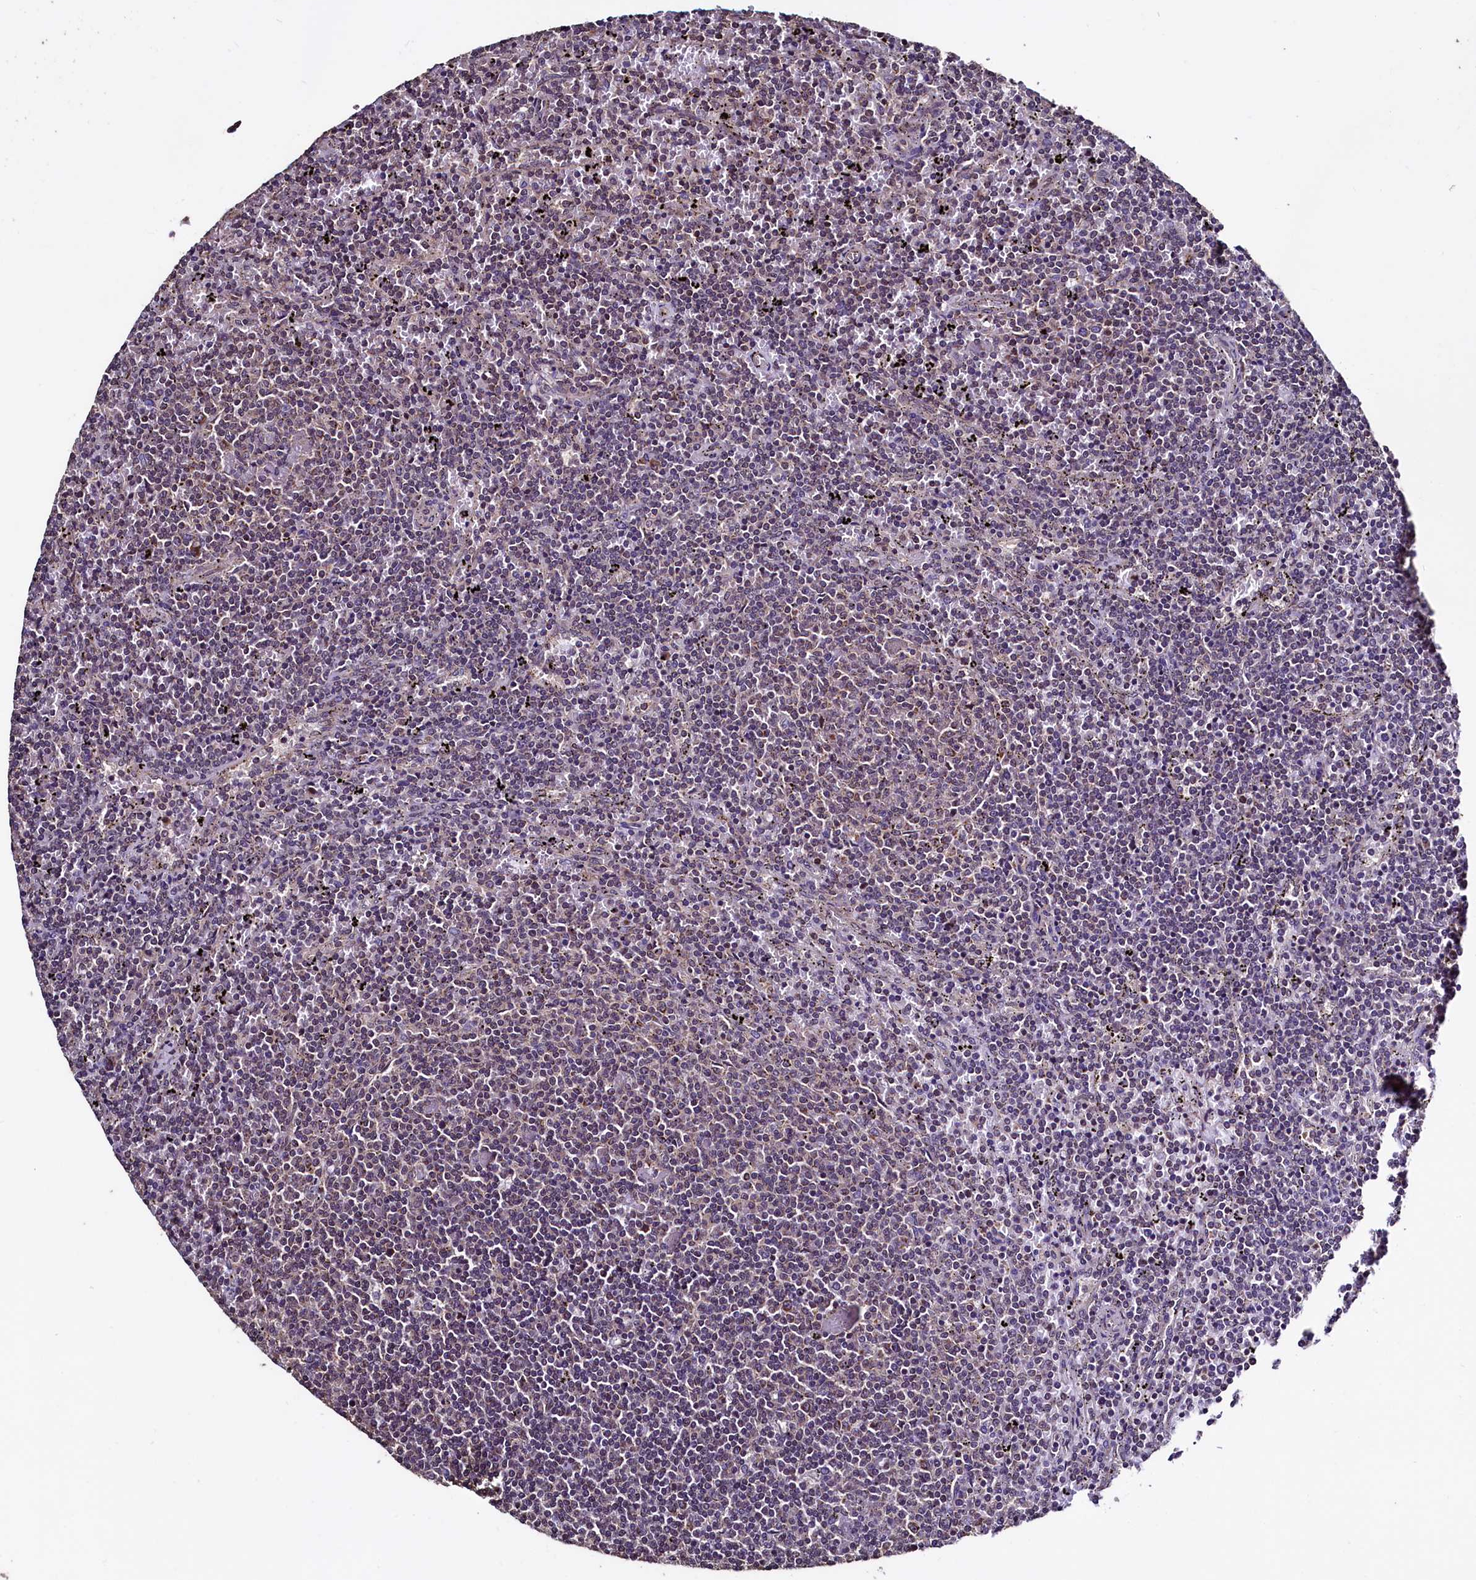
{"staining": {"intensity": "negative", "quantity": "none", "location": "none"}, "tissue": "lymphoma", "cell_type": "Tumor cells", "image_type": "cancer", "snomed": [{"axis": "morphology", "description": "Malignant lymphoma, non-Hodgkin's type, Low grade"}, {"axis": "topography", "description": "Spleen"}], "caption": "This is an immunohistochemistry histopathology image of human malignant lymphoma, non-Hodgkin's type (low-grade). There is no positivity in tumor cells.", "gene": "RBFA", "patient": {"sex": "female", "age": 50}}